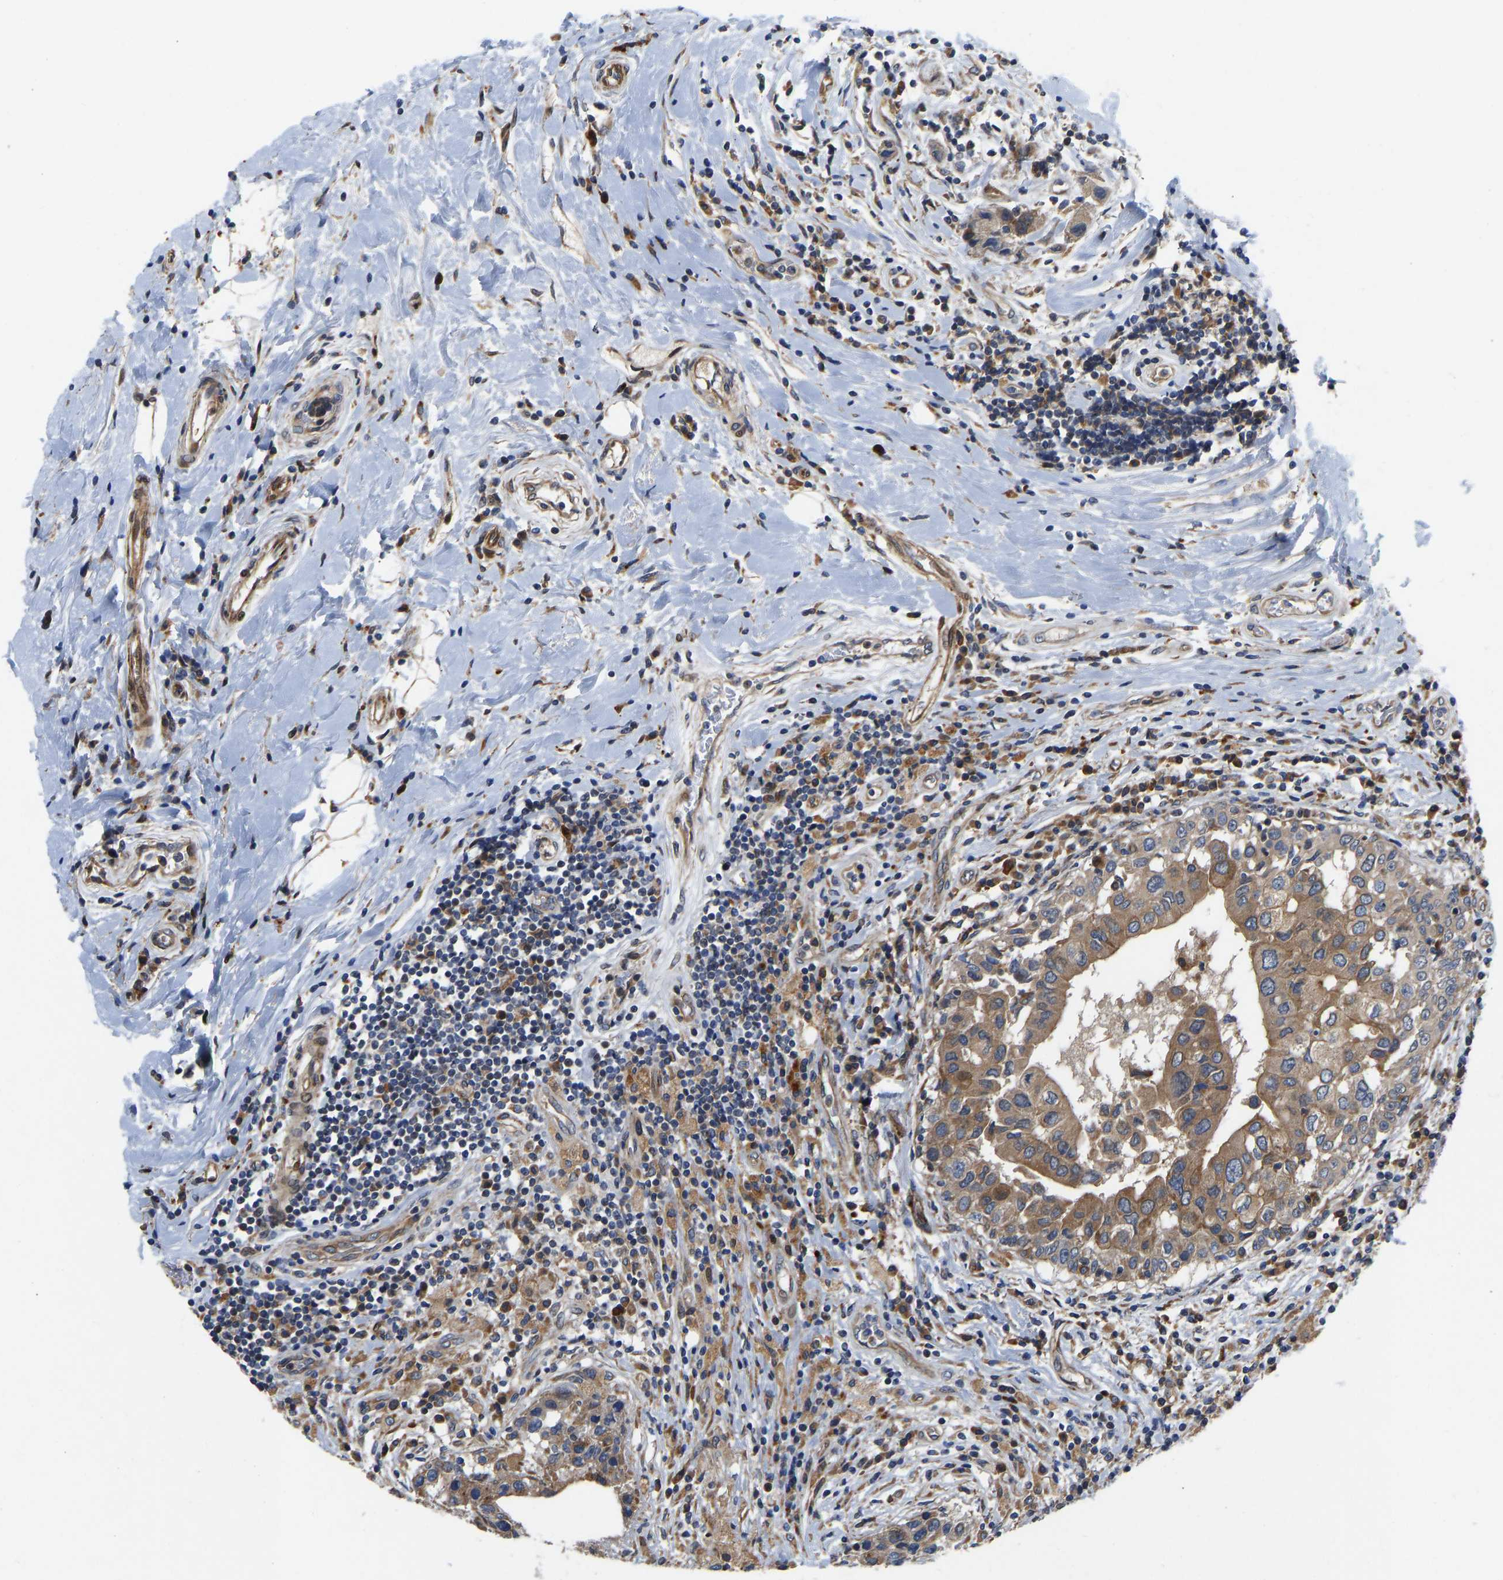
{"staining": {"intensity": "weak", "quantity": ">75%", "location": "cytoplasmic/membranous"}, "tissue": "breast cancer", "cell_type": "Tumor cells", "image_type": "cancer", "snomed": [{"axis": "morphology", "description": "Duct carcinoma"}, {"axis": "topography", "description": "Breast"}], "caption": "Immunohistochemistry histopathology image of neoplastic tissue: human breast intraductal carcinoma stained using IHC reveals low levels of weak protein expression localized specifically in the cytoplasmic/membranous of tumor cells, appearing as a cytoplasmic/membranous brown color.", "gene": "TMEM38B", "patient": {"sex": "female", "age": 27}}